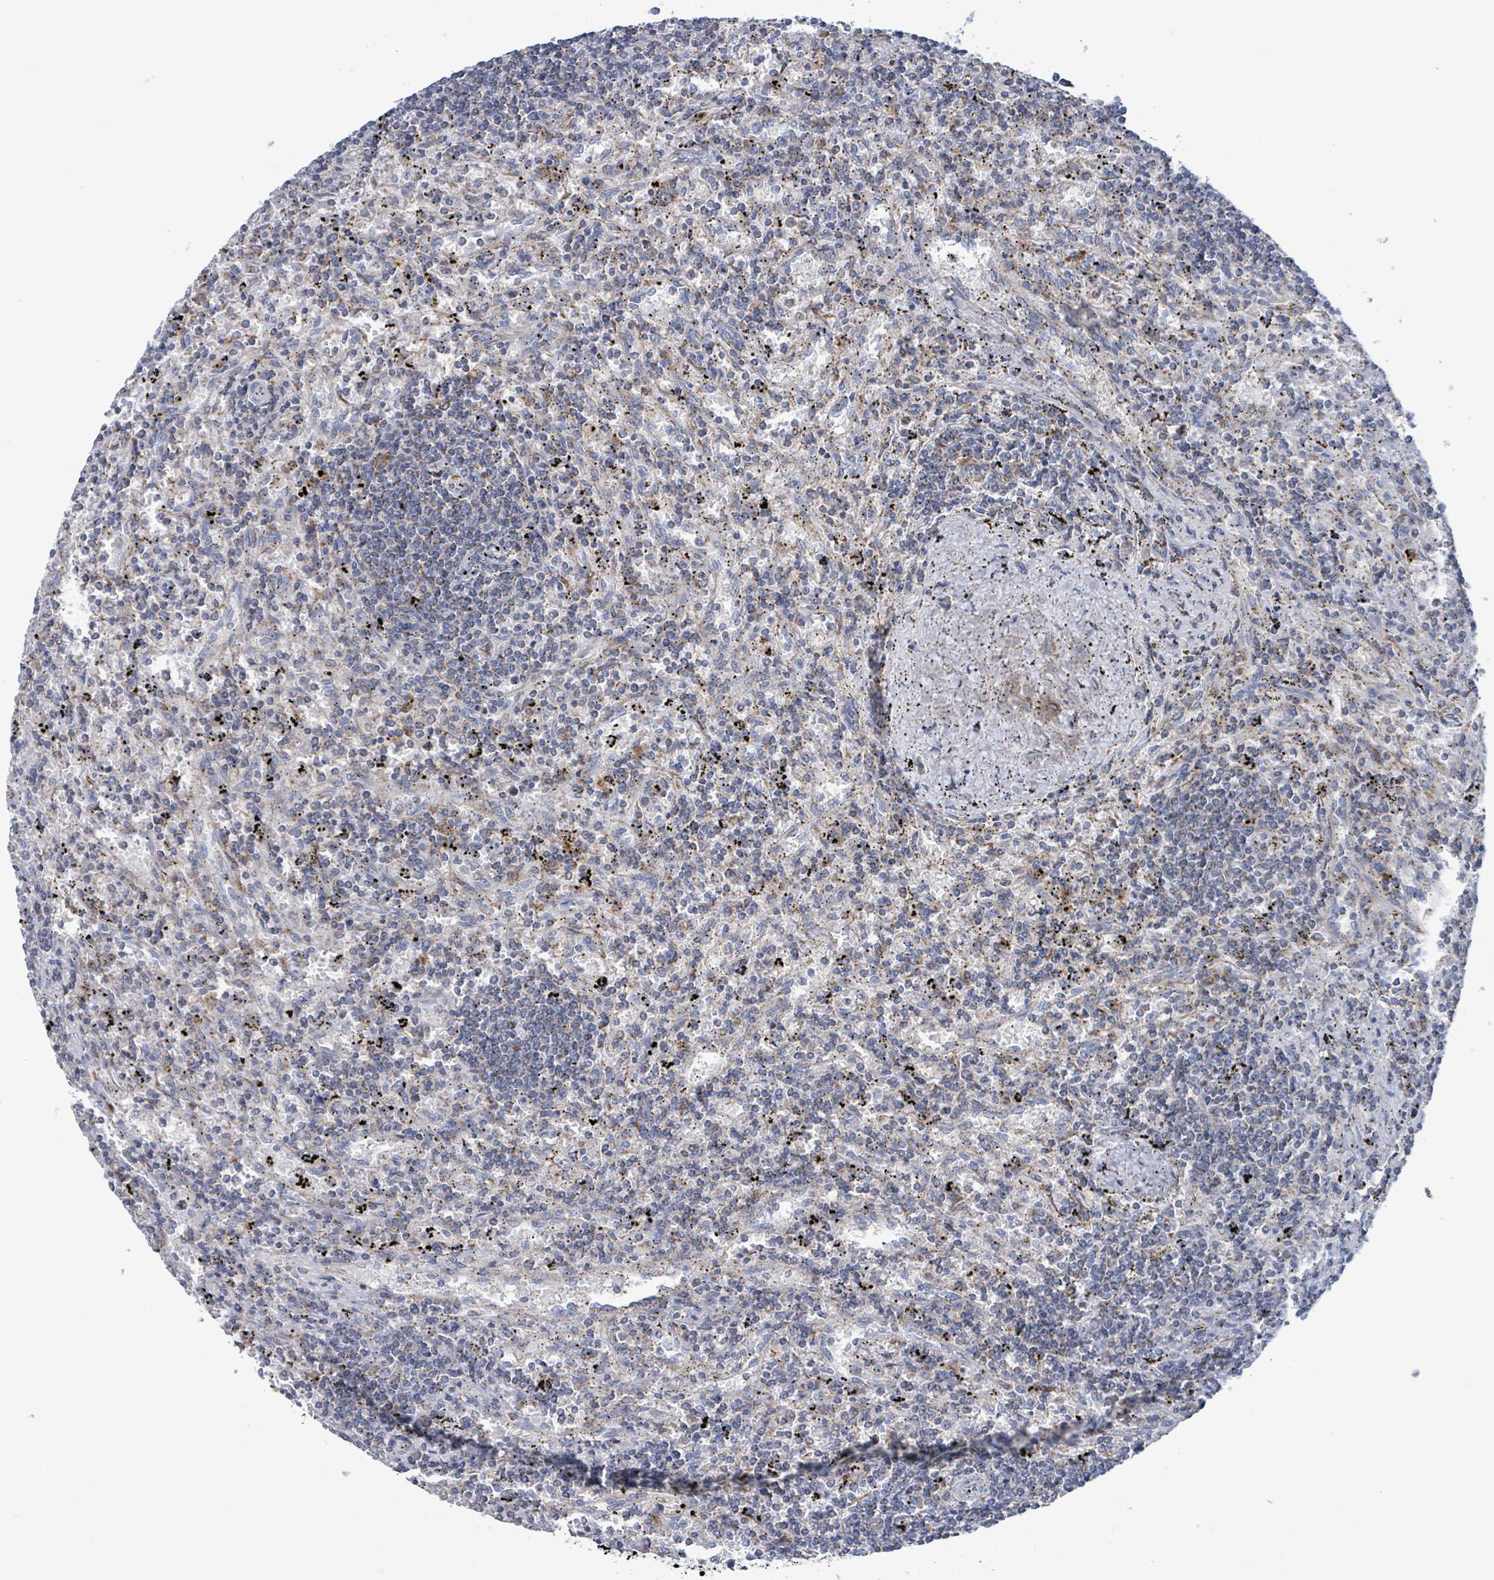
{"staining": {"intensity": "negative", "quantity": "none", "location": "none"}, "tissue": "lymphoma", "cell_type": "Tumor cells", "image_type": "cancer", "snomed": [{"axis": "morphology", "description": "Malignant lymphoma, non-Hodgkin's type, Low grade"}, {"axis": "topography", "description": "Spleen"}], "caption": "The IHC micrograph has no significant staining in tumor cells of malignant lymphoma, non-Hodgkin's type (low-grade) tissue.", "gene": "AKR1C4", "patient": {"sex": "male", "age": 76}}